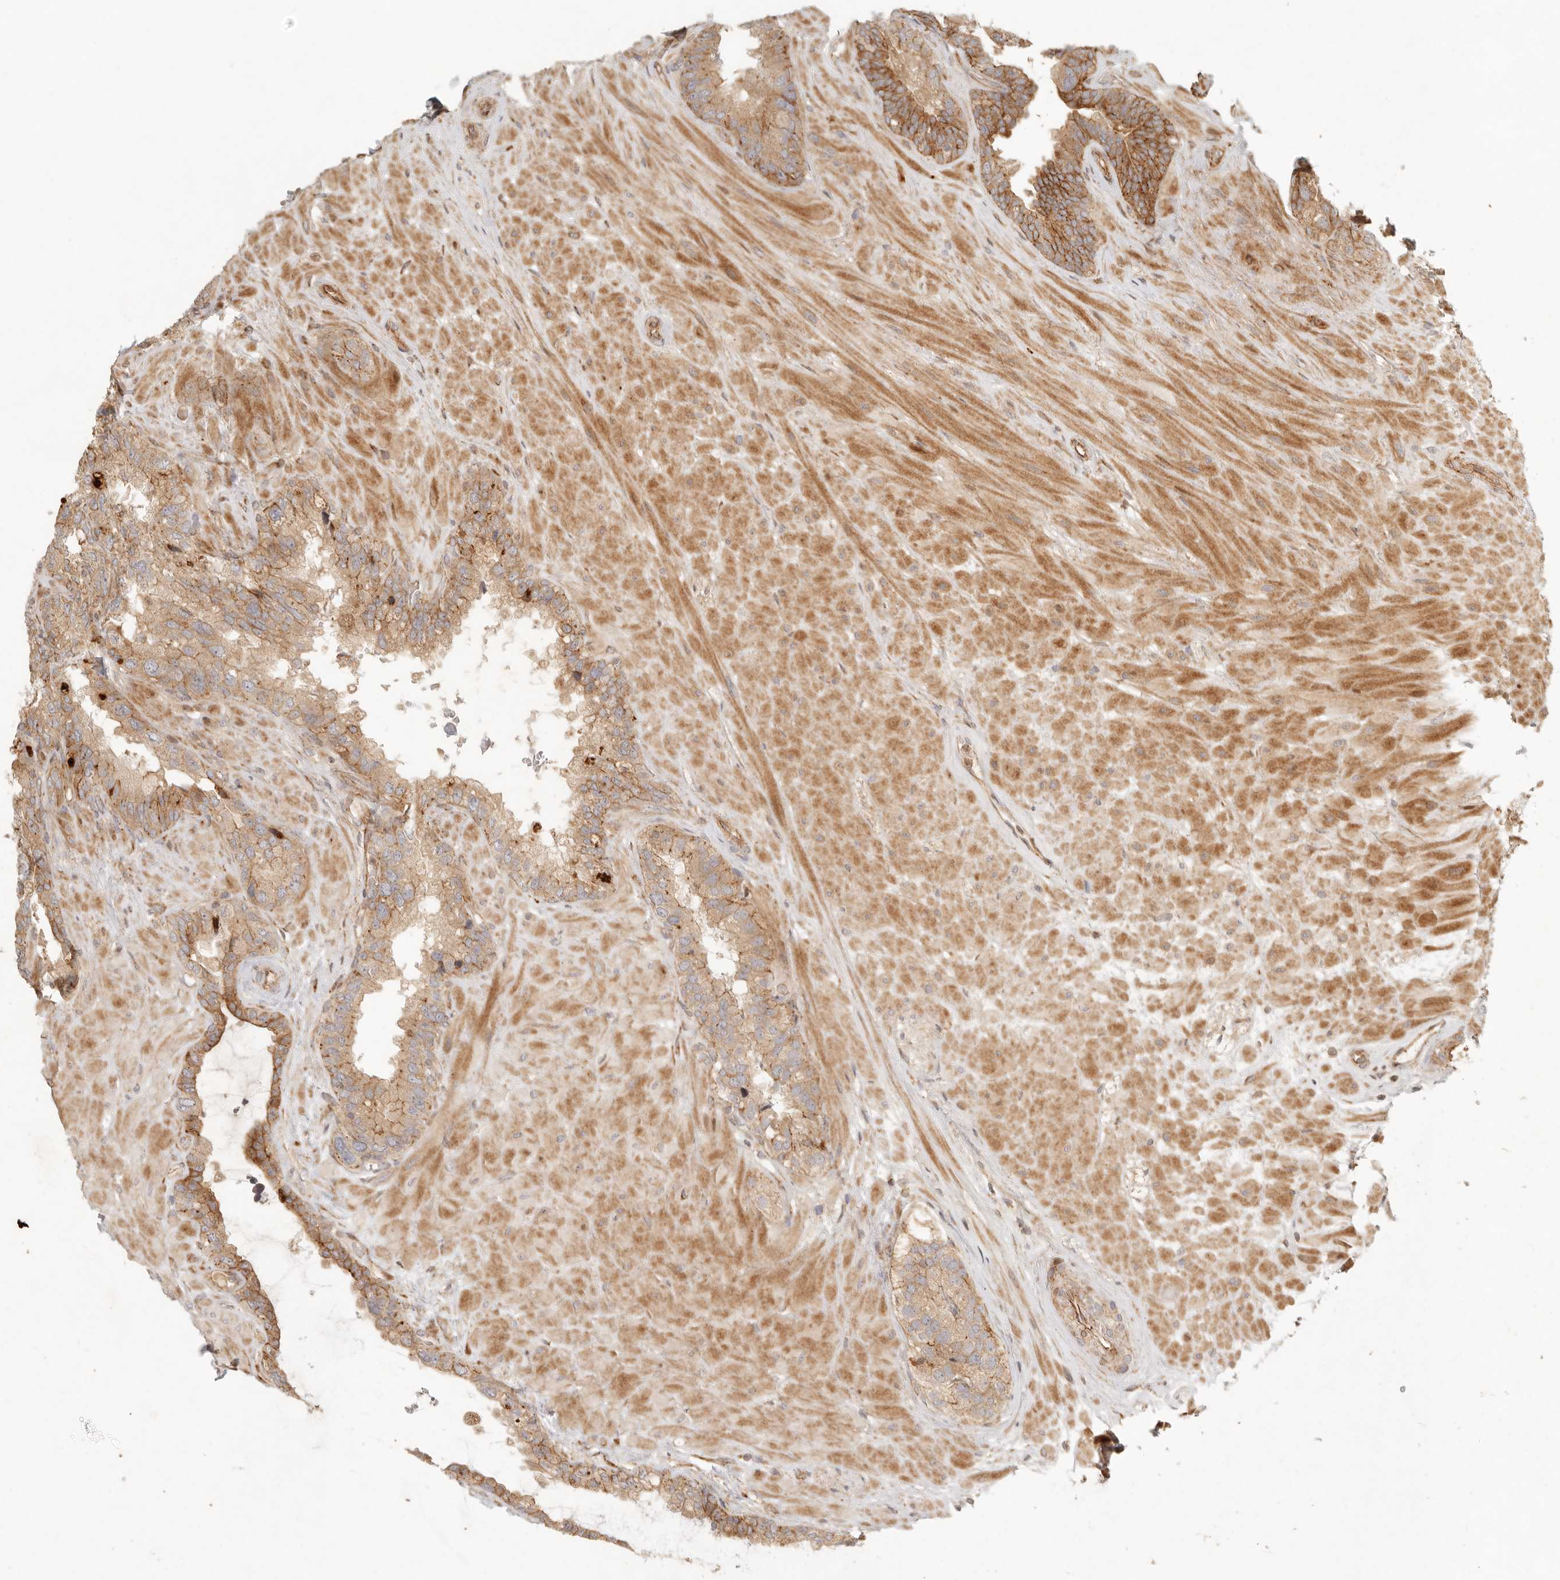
{"staining": {"intensity": "moderate", "quantity": "25%-75%", "location": "cytoplasmic/membranous"}, "tissue": "seminal vesicle", "cell_type": "Glandular cells", "image_type": "normal", "snomed": [{"axis": "morphology", "description": "Normal tissue, NOS"}, {"axis": "topography", "description": "Seminal veicle"}], "caption": "Seminal vesicle stained with a protein marker displays moderate staining in glandular cells.", "gene": "KLHL38", "patient": {"sex": "male", "age": 80}}